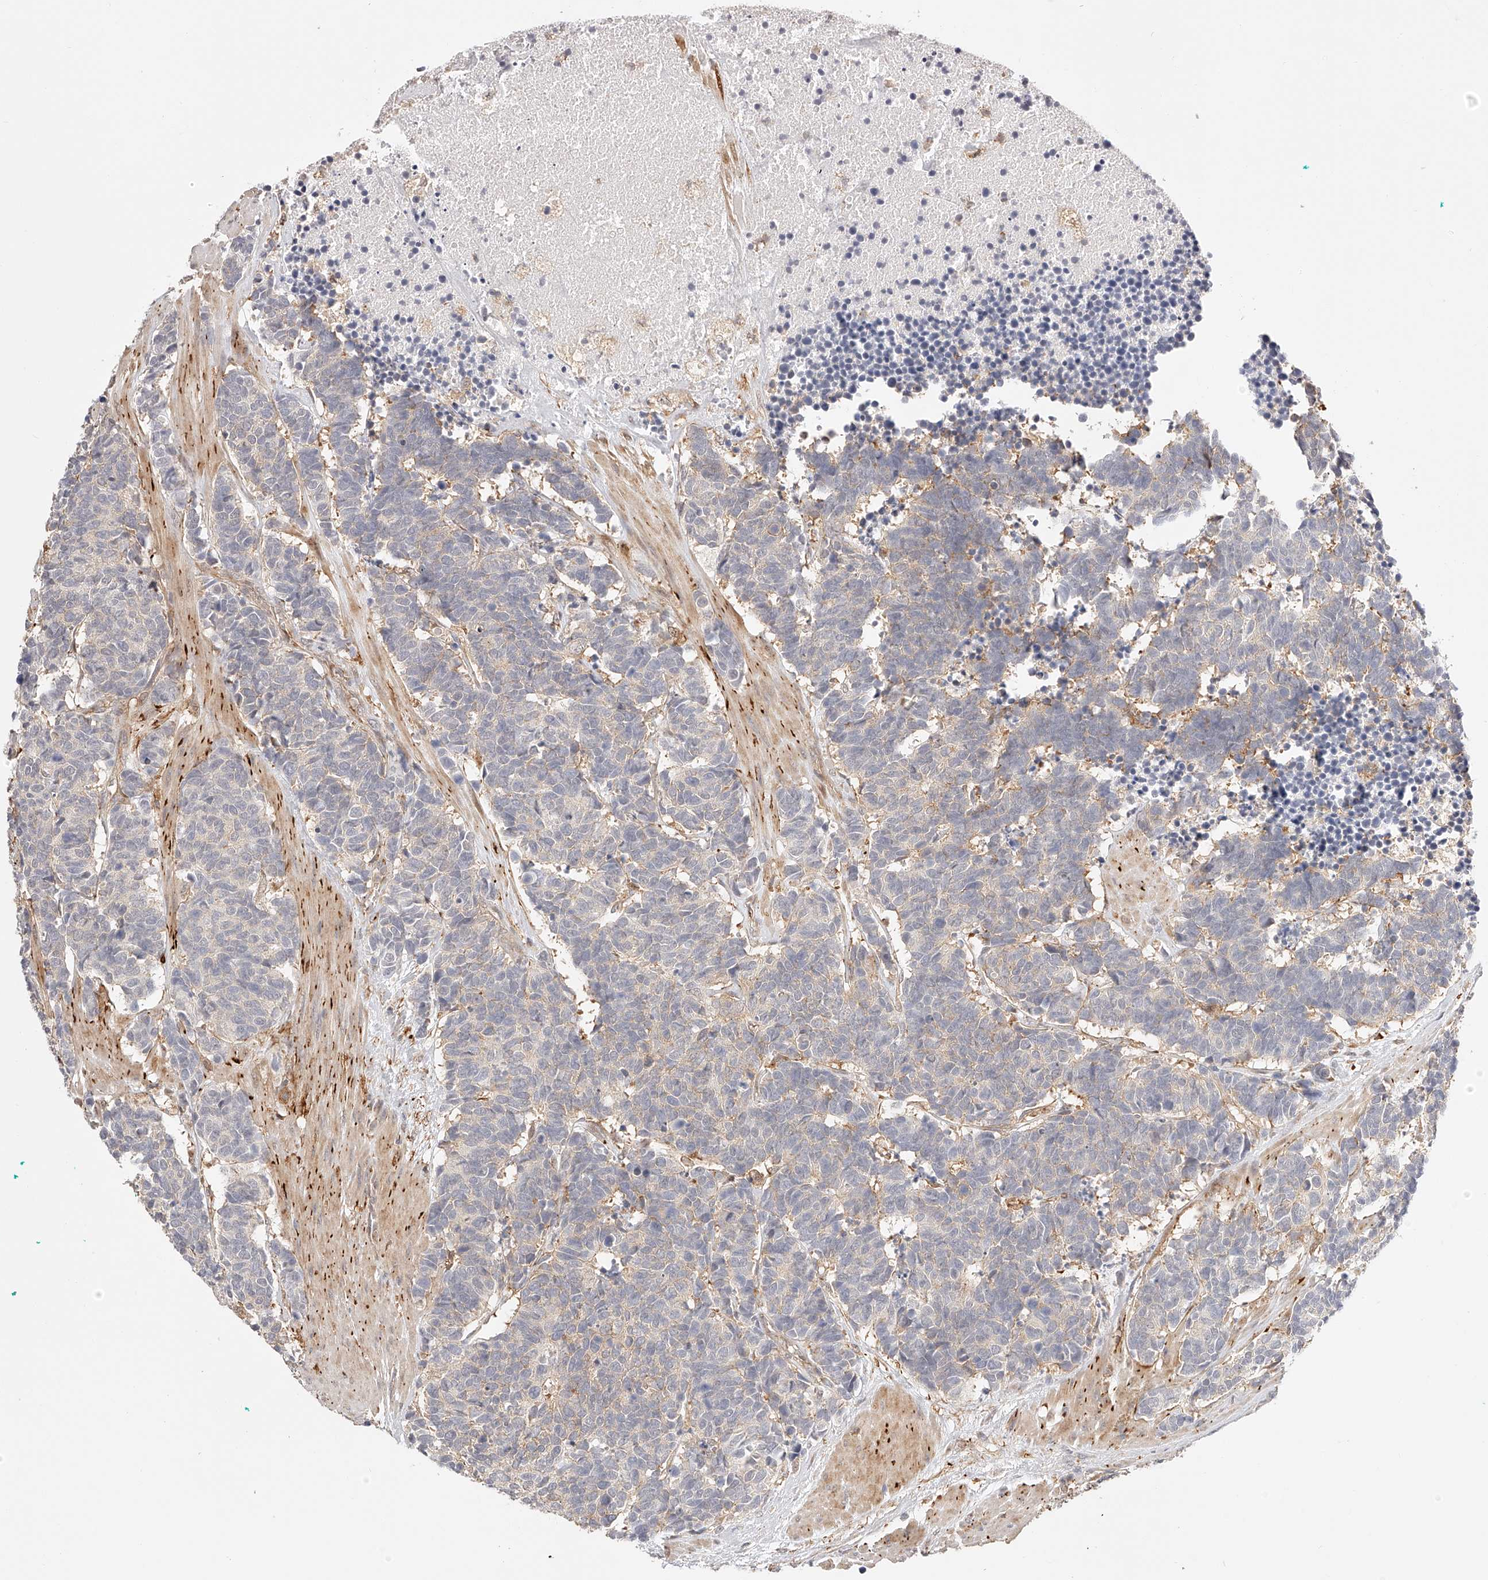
{"staining": {"intensity": "weak", "quantity": ">75%", "location": "cytoplasmic/membranous"}, "tissue": "carcinoid", "cell_type": "Tumor cells", "image_type": "cancer", "snomed": [{"axis": "morphology", "description": "Carcinoma, NOS"}, {"axis": "morphology", "description": "Carcinoid, malignant, NOS"}, {"axis": "topography", "description": "Urinary bladder"}], "caption": "Protein staining displays weak cytoplasmic/membranous positivity in about >75% of tumor cells in carcinoma.", "gene": "SYNC", "patient": {"sex": "male", "age": 57}}